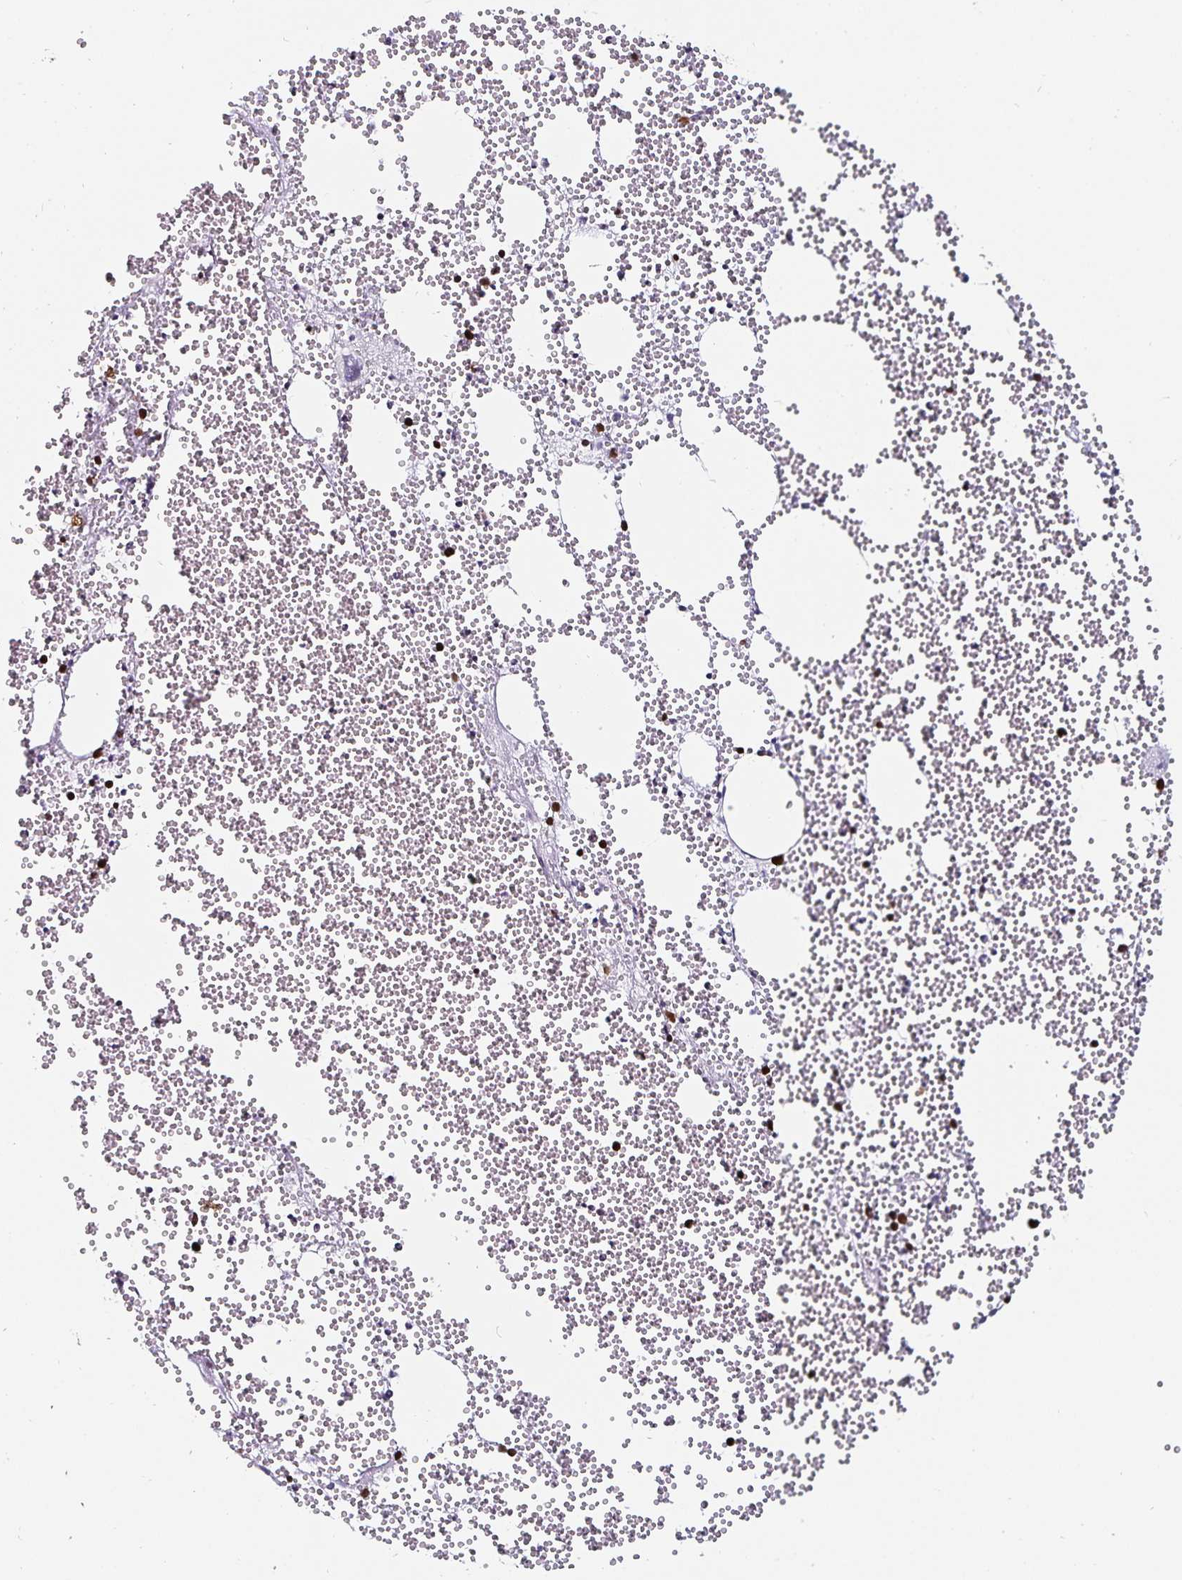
{"staining": {"intensity": "moderate", "quantity": "<25%", "location": "nuclear"}, "tissue": "bone marrow", "cell_type": "Hematopoietic cells", "image_type": "normal", "snomed": [{"axis": "morphology", "description": "Normal tissue, NOS"}, {"axis": "topography", "description": "Bone marrow"}], "caption": "Normal bone marrow displays moderate nuclear positivity in approximately <25% of hematopoietic cells, visualized by immunohistochemistry. Nuclei are stained in blue.", "gene": "ANLN", "patient": {"sex": "female", "age": 80}}